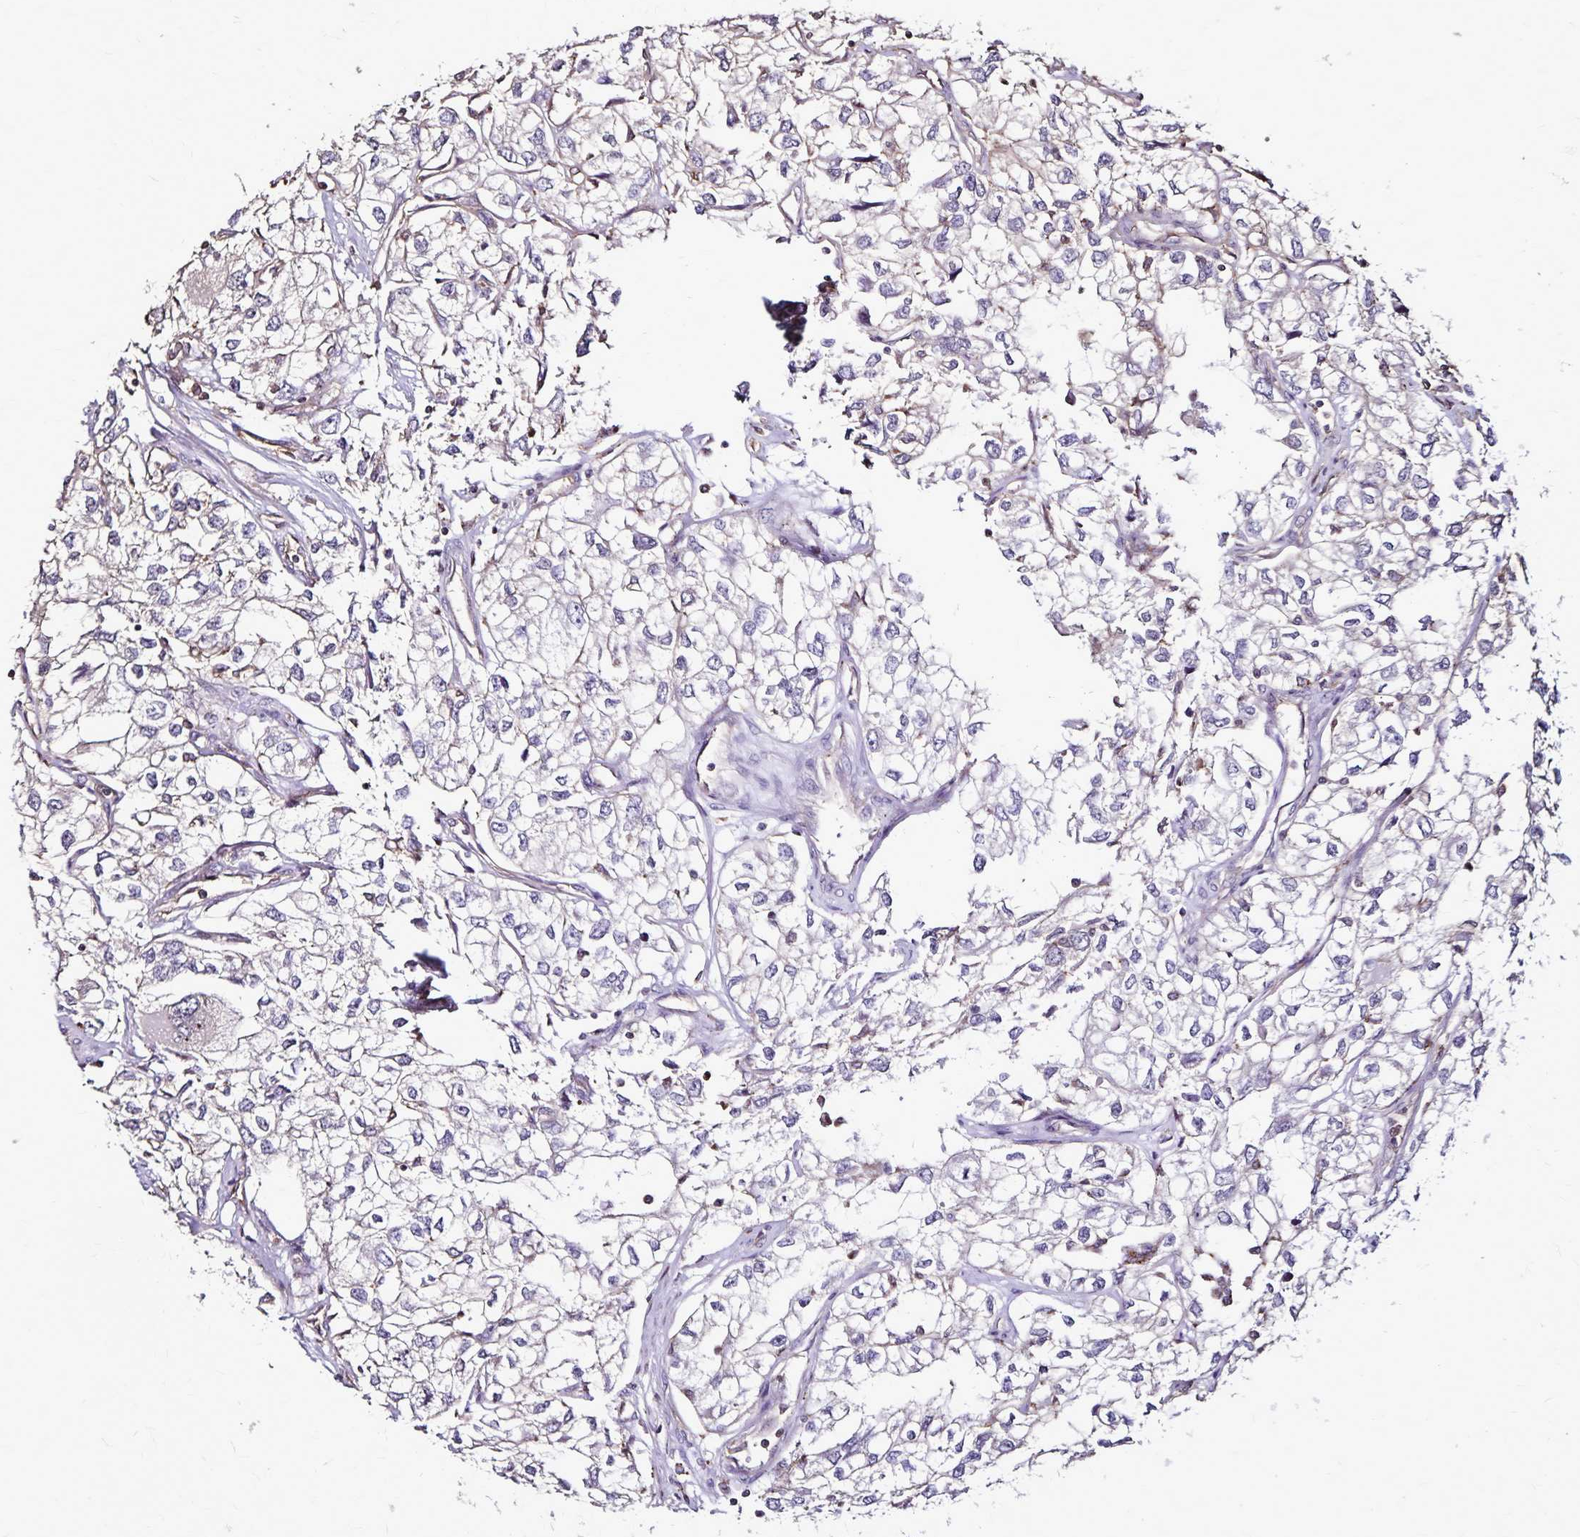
{"staining": {"intensity": "negative", "quantity": "none", "location": "none"}, "tissue": "renal cancer", "cell_type": "Tumor cells", "image_type": "cancer", "snomed": [{"axis": "morphology", "description": "Adenocarcinoma, NOS"}, {"axis": "topography", "description": "Kidney"}], "caption": "Micrograph shows no significant protein staining in tumor cells of renal cancer.", "gene": "CHMP1B", "patient": {"sex": "female", "age": 59}}